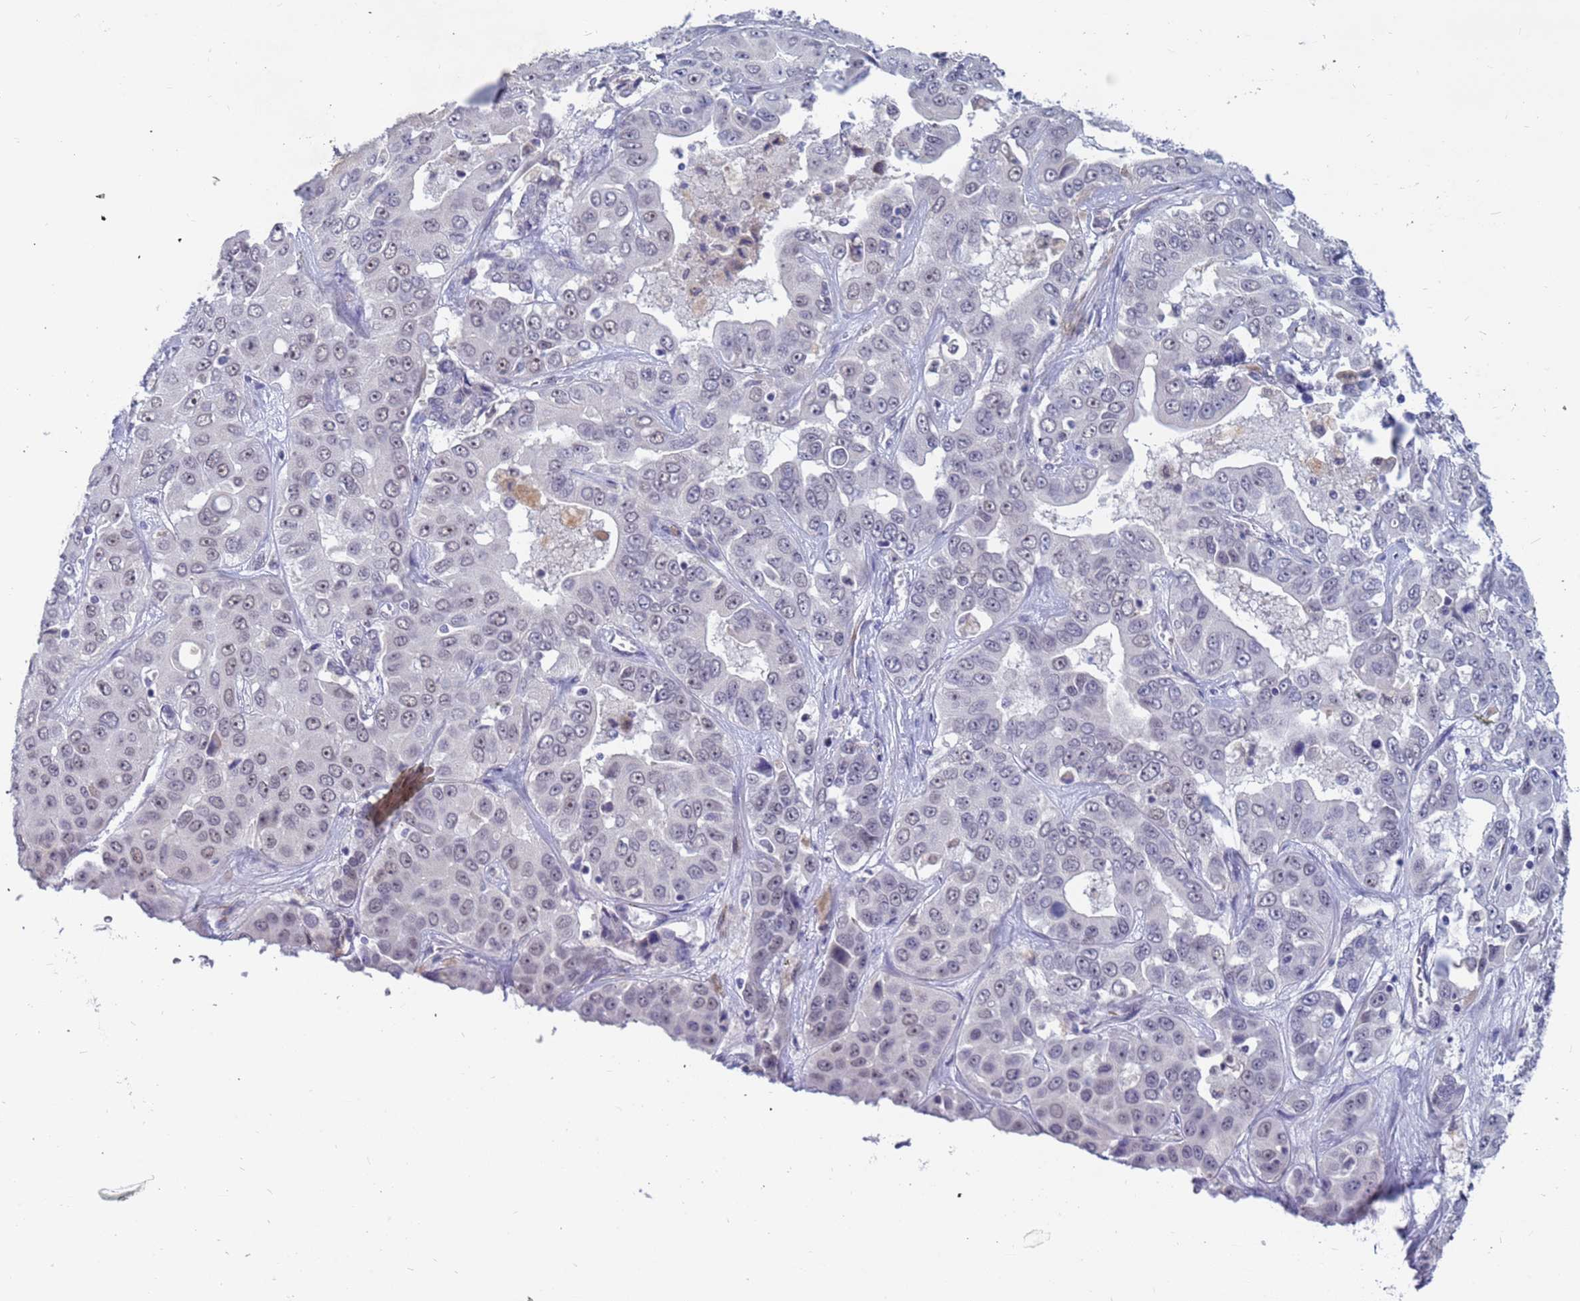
{"staining": {"intensity": "weak", "quantity": "<25%", "location": "nuclear"}, "tissue": "liver cancer", "cell_type": "Tumor cells", "image_type": "cancer", "snomed": [{"axis": "morphology", "description": "Cholangiocarcinoma"}, {"axis": "topography", "description": "Liver"}], "caption": "IHC of cholangiocarcinoma (liver) demonstrates no expression in tumor cells.", "gene": "CXorf65", "patient": {"sex": "female", "age": 52}}